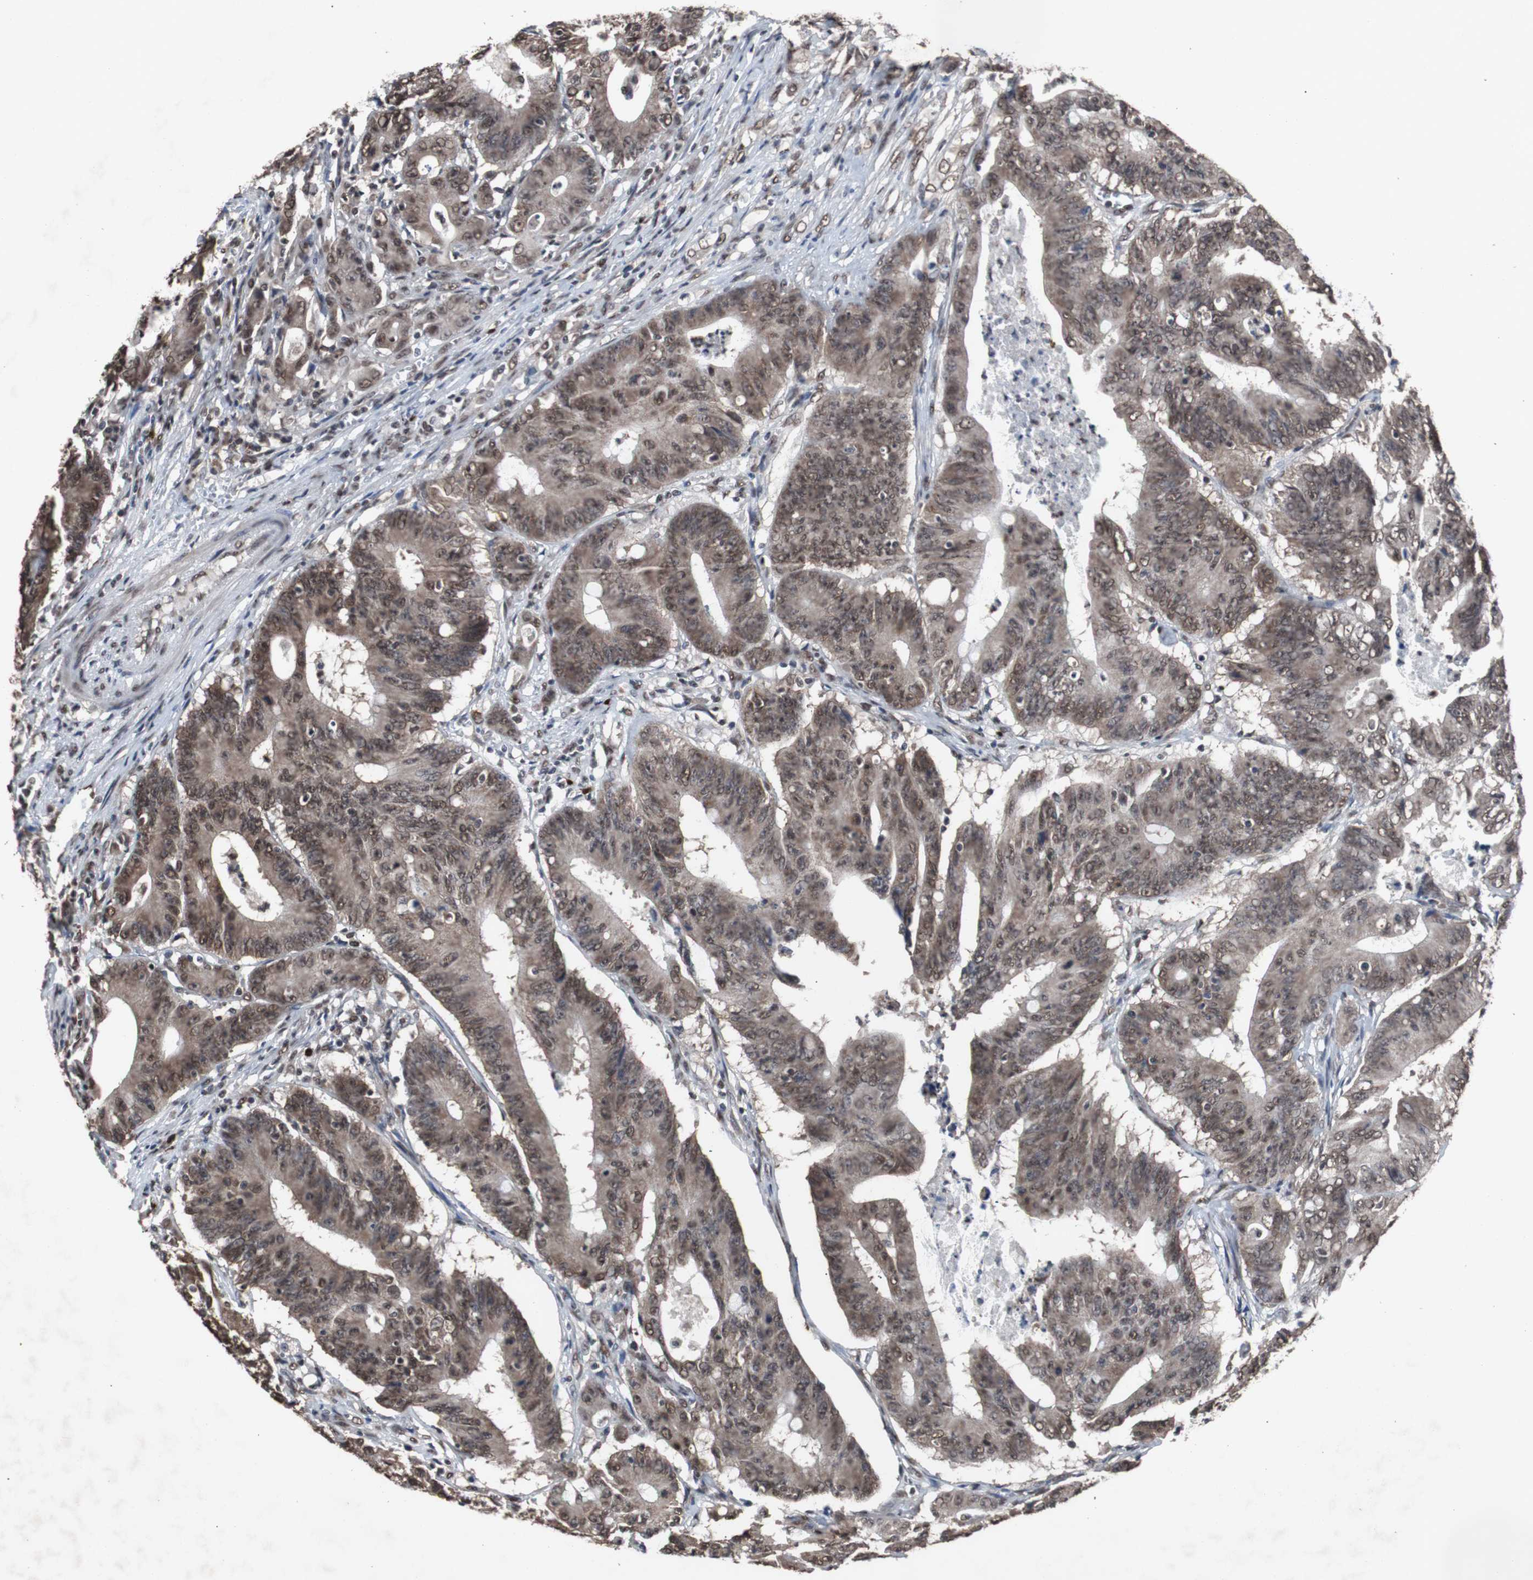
{"staining": {"intensity": "moderate", "quantity": ">75%", "location": "cytoplasmic/membranous,nuclear"}, "tissue": "colorectal cancer", "cell_type": "Tumor cells", "image_type": "cancer", "snomed": [{"axis": "morphology", "description": "Adenocarcinoma, NOS"}, {"axis": "topography", "description": "Colon"}], "caption": "Tumor cells reveal medium levels of moderate cytoplasmic/membranous and nuclear expression in approximately >75% of cells in human adenocarcinoma (colorectal).", "gene": "MED27", "patient": {"sex": "male", "age": 45}}